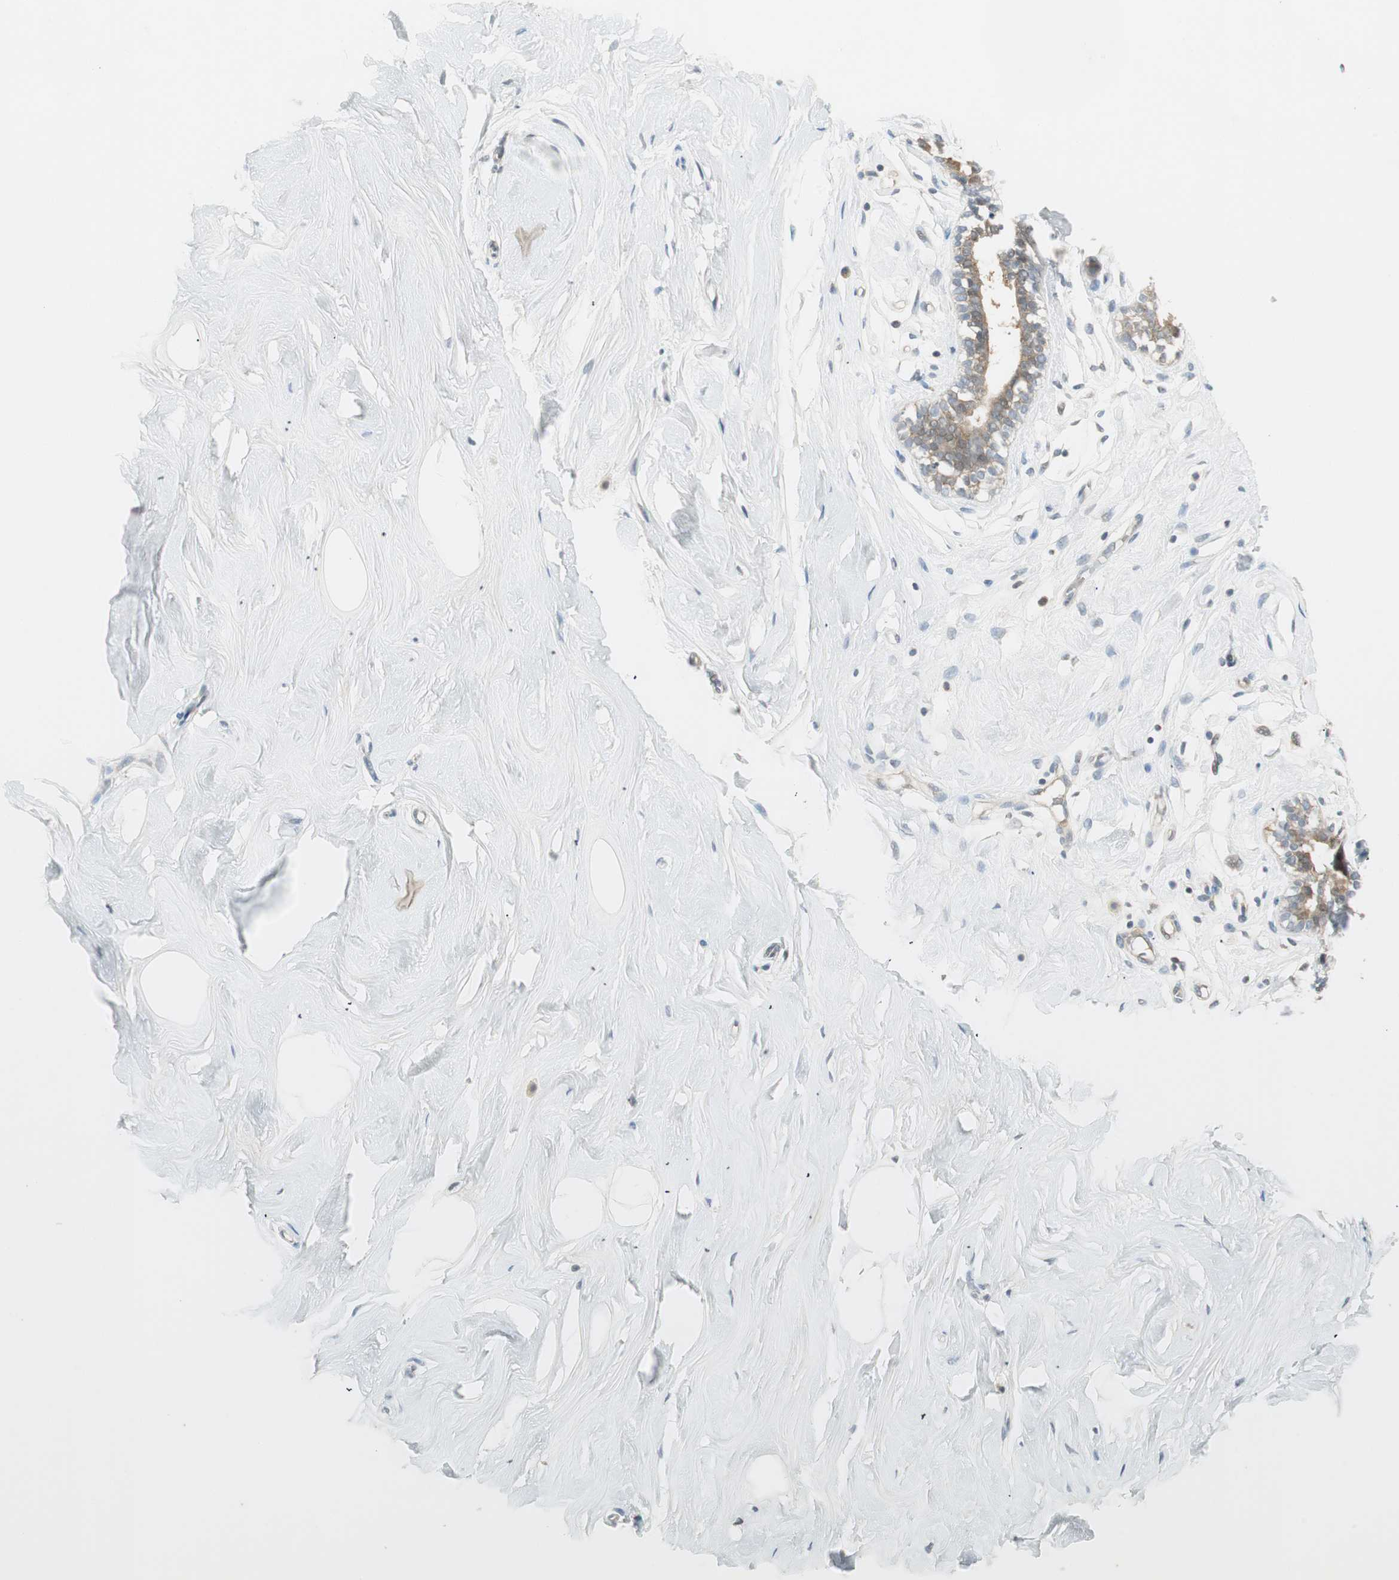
{"staining": {"intensity": "negative", "quantity": "none", "location": "none"}, "tissue": "breast", "cell_type": "Adipocytes", "image_type": "normal", "snomed": [{"axis": "morphology", "description": "Normal tissue, NOS"}, {"axis": "topography", "description": "Breast"}], "caption": "IHC photomicrograph of benign human breast stained for a protein (brown), which displays no positivity in adipocytes.", "gene": "USP2", "patient": {"sex": "female", "age": 23}}